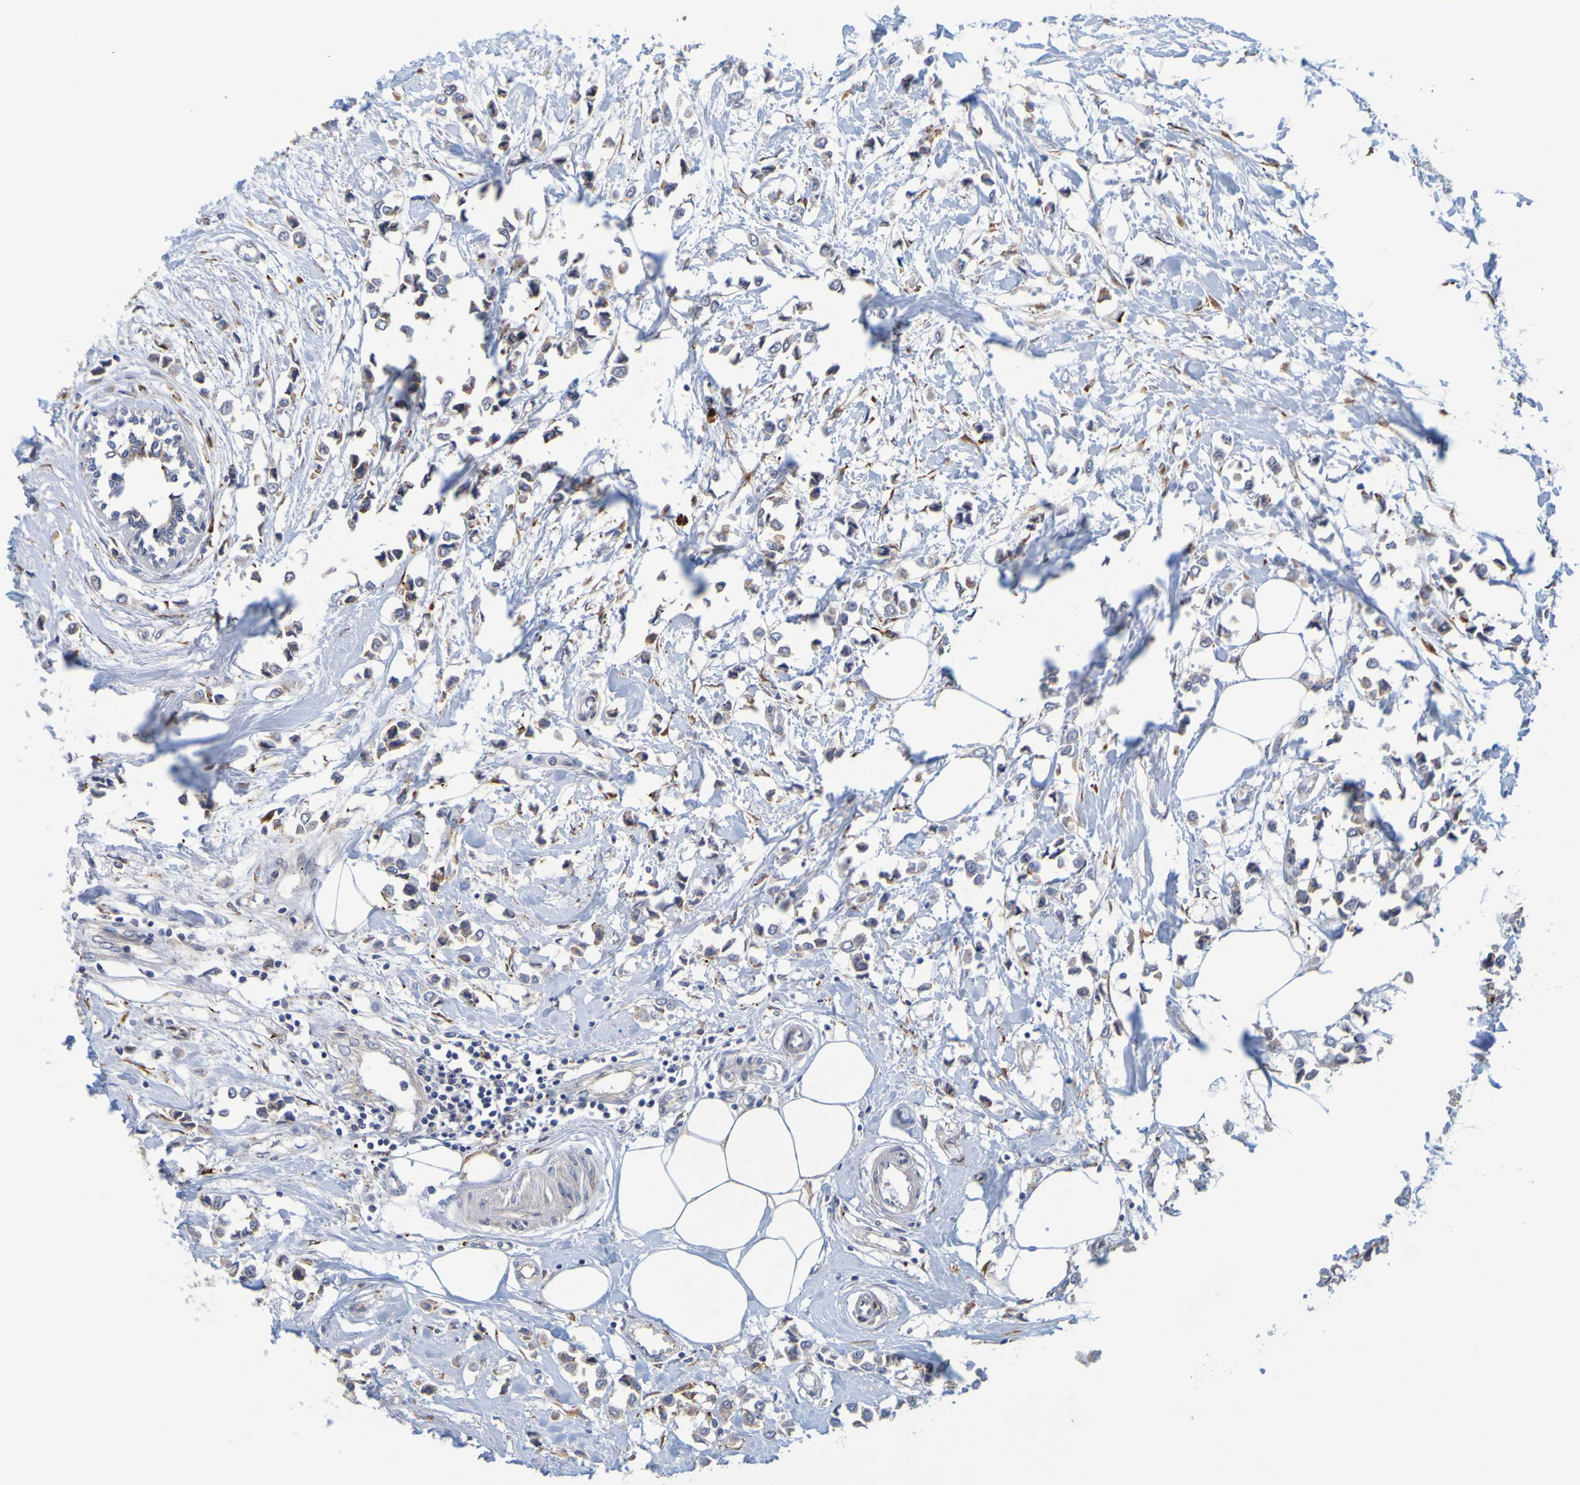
{"staining": {"intensity": "moderate", "quantity": ">75%", "location": "cytoplasmic/membranous"}, "tissue": "breast cancer", "cell_type": "Tumor cells", "image_type": "cancer", "snomed": [{"axis": "morphology", "description": "Lobular carcinoma"}, {"axis": "topography", "description": "Breast"}], "caption": "The image reveals staining of breast cancer, revealing moderate cytoplasmic/membranous protein positivity (brown color) within tumor cells.", "gene": "SIL1", "patient": {"sex": "female", "age": 51}}